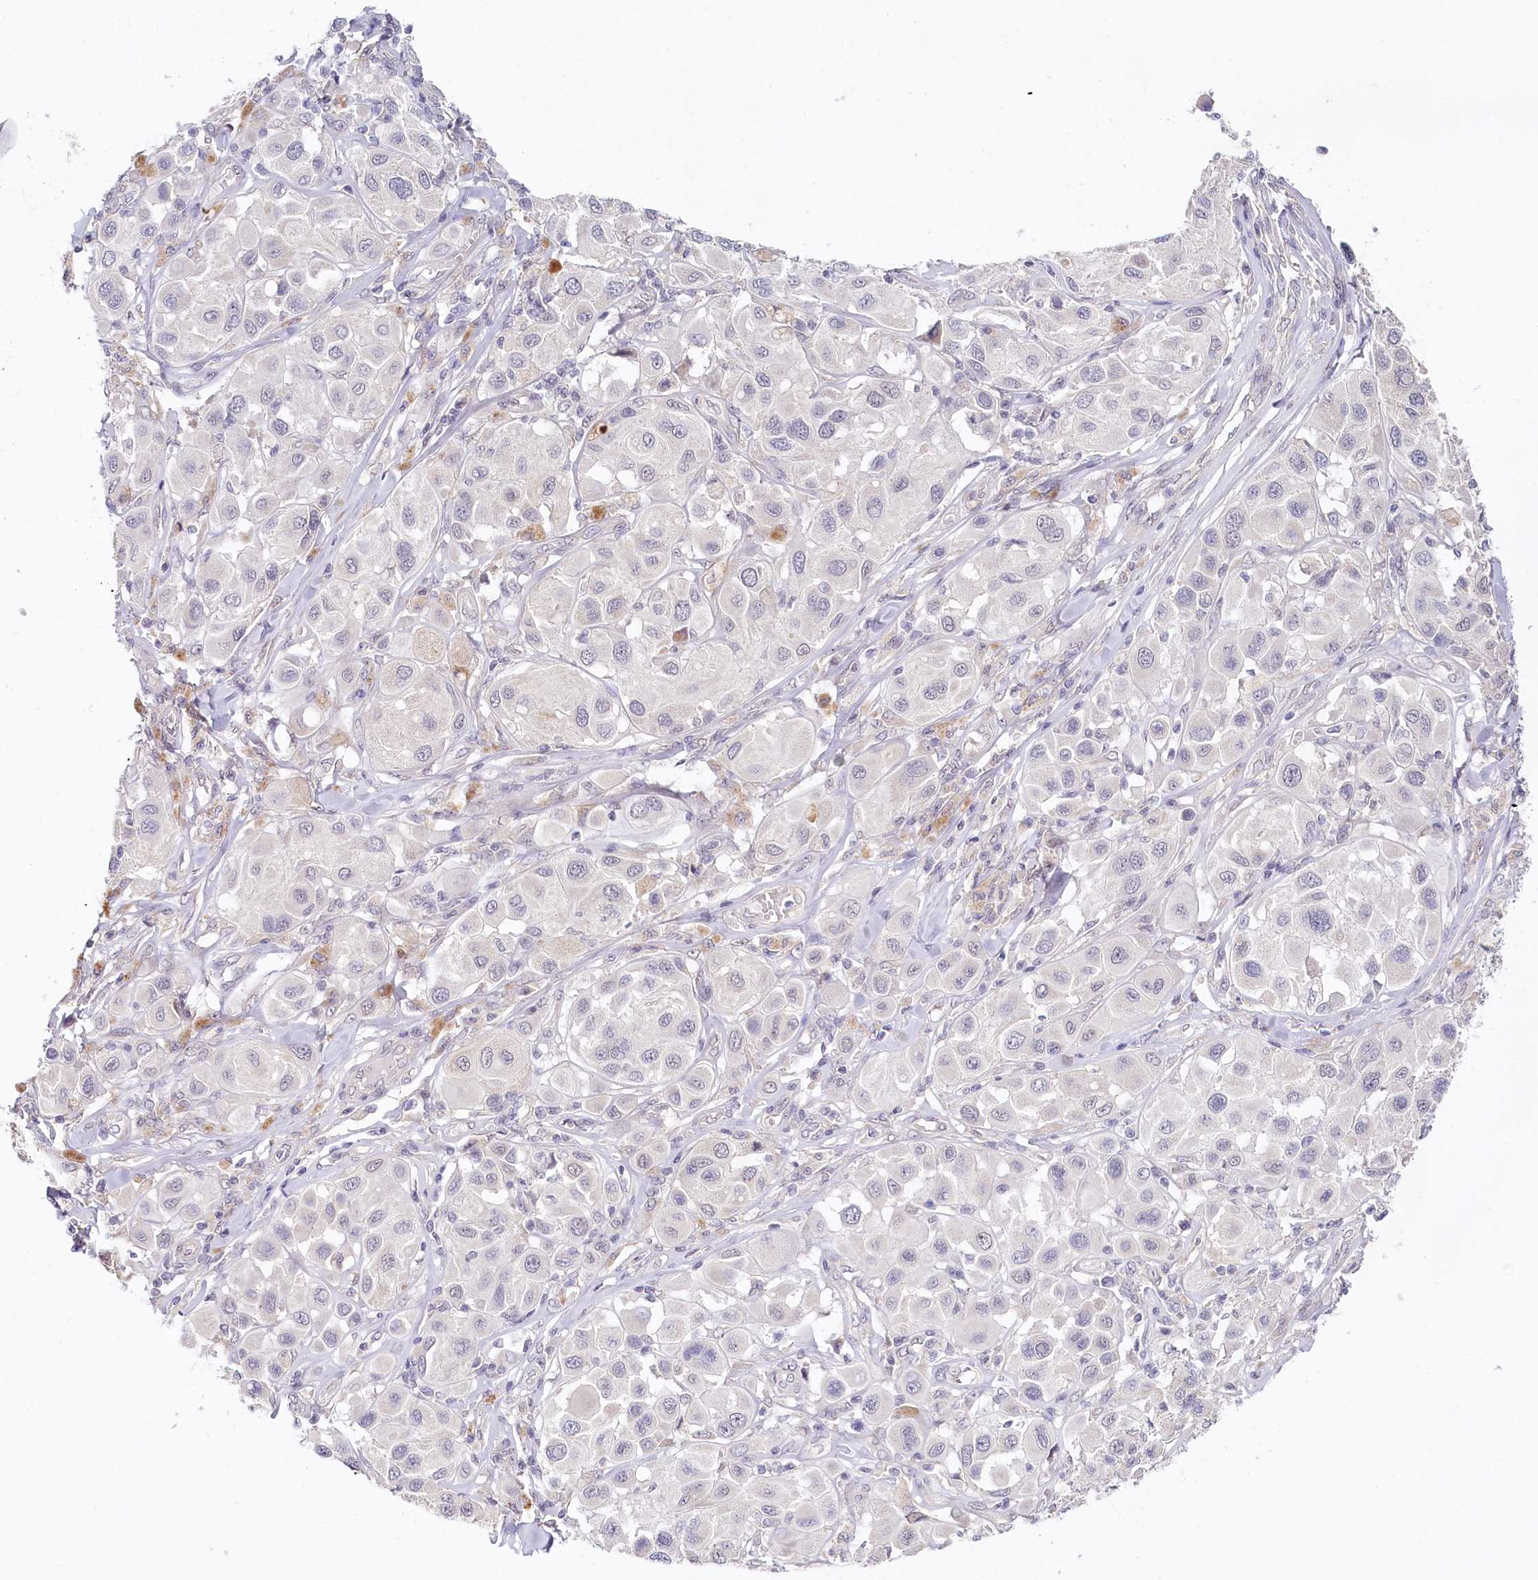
{"staining": {"intensity": "negative", "quantity": "none", "location": "none"}, "tissue": "melanoma", "cell_type": "Tumor cells", "image_type": "cancer", "snomed": [{"axis": "morphology", "description": "Malignant melanoma, Metastatic site"}, {"axis": "topography", "description": "Skin"}], "caption": "There is no significant staining in tumor cells of malignant melanoma (metastatic site). (Immunohistochemistry (ihc), brightfield microscopy, high magnification).", "gene": "AMTN", "patient": {"sex": "male", "age": 41}}